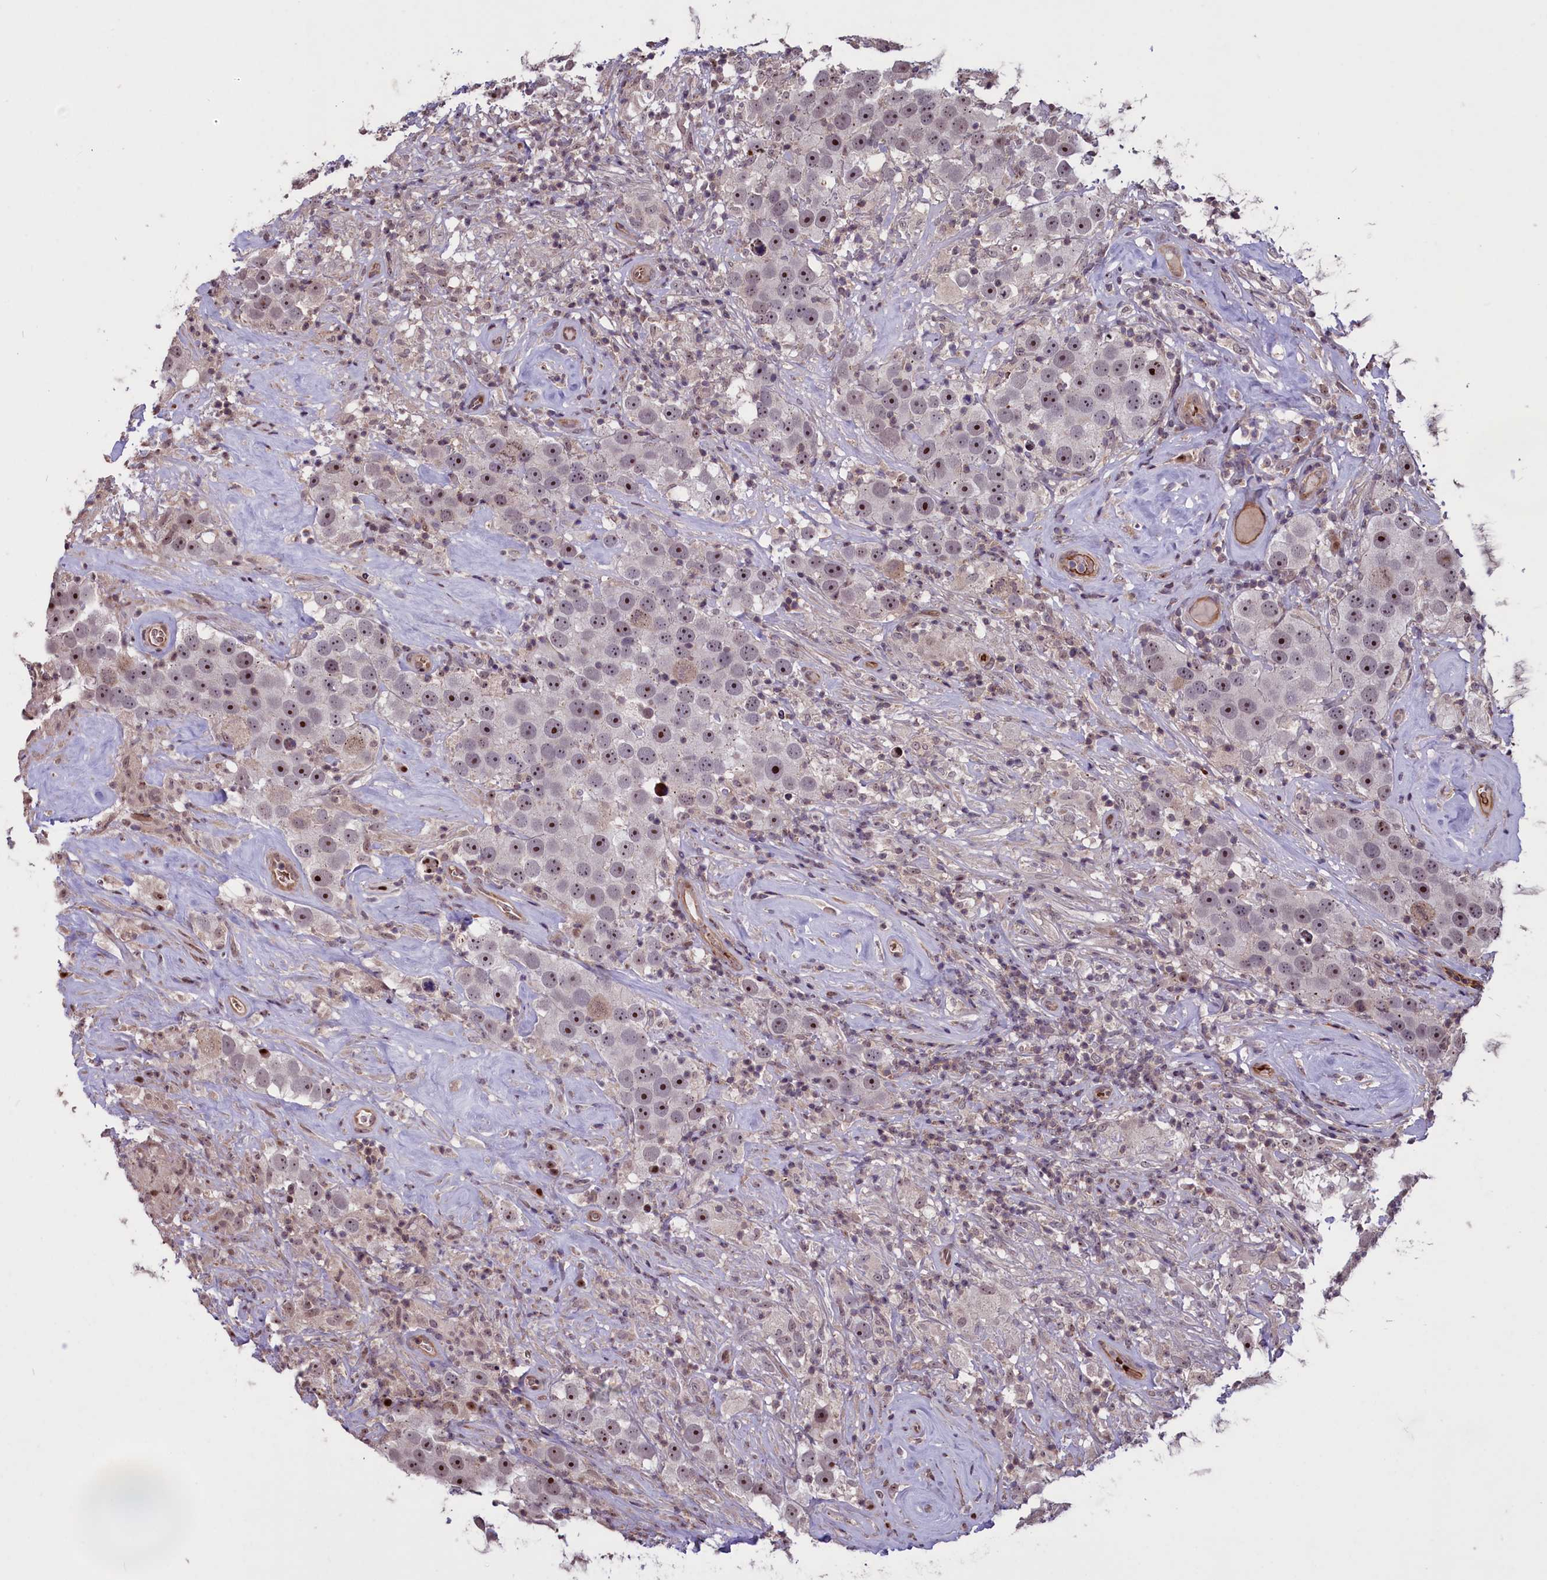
{"staining": {"intensity": "moderate", "quantity": ">75%", "location": "nuclear"}, "tissue": "testis cancer", "cell_type": "Tumor cells", "image_type": "cancer", "snomed": [{"axis": "morphology", "description": "Seminoma, NOS"}, {"axis": "topography", "description": "Testis"}], "caption": "This image reveals immunohistochemistry (IHC) staining of human testis seminoma, with medium moderate nuclear positivity in about >75% of tumor cells.", "gene": "SHFL", "patient": {"sex": "male", "age": 49}}